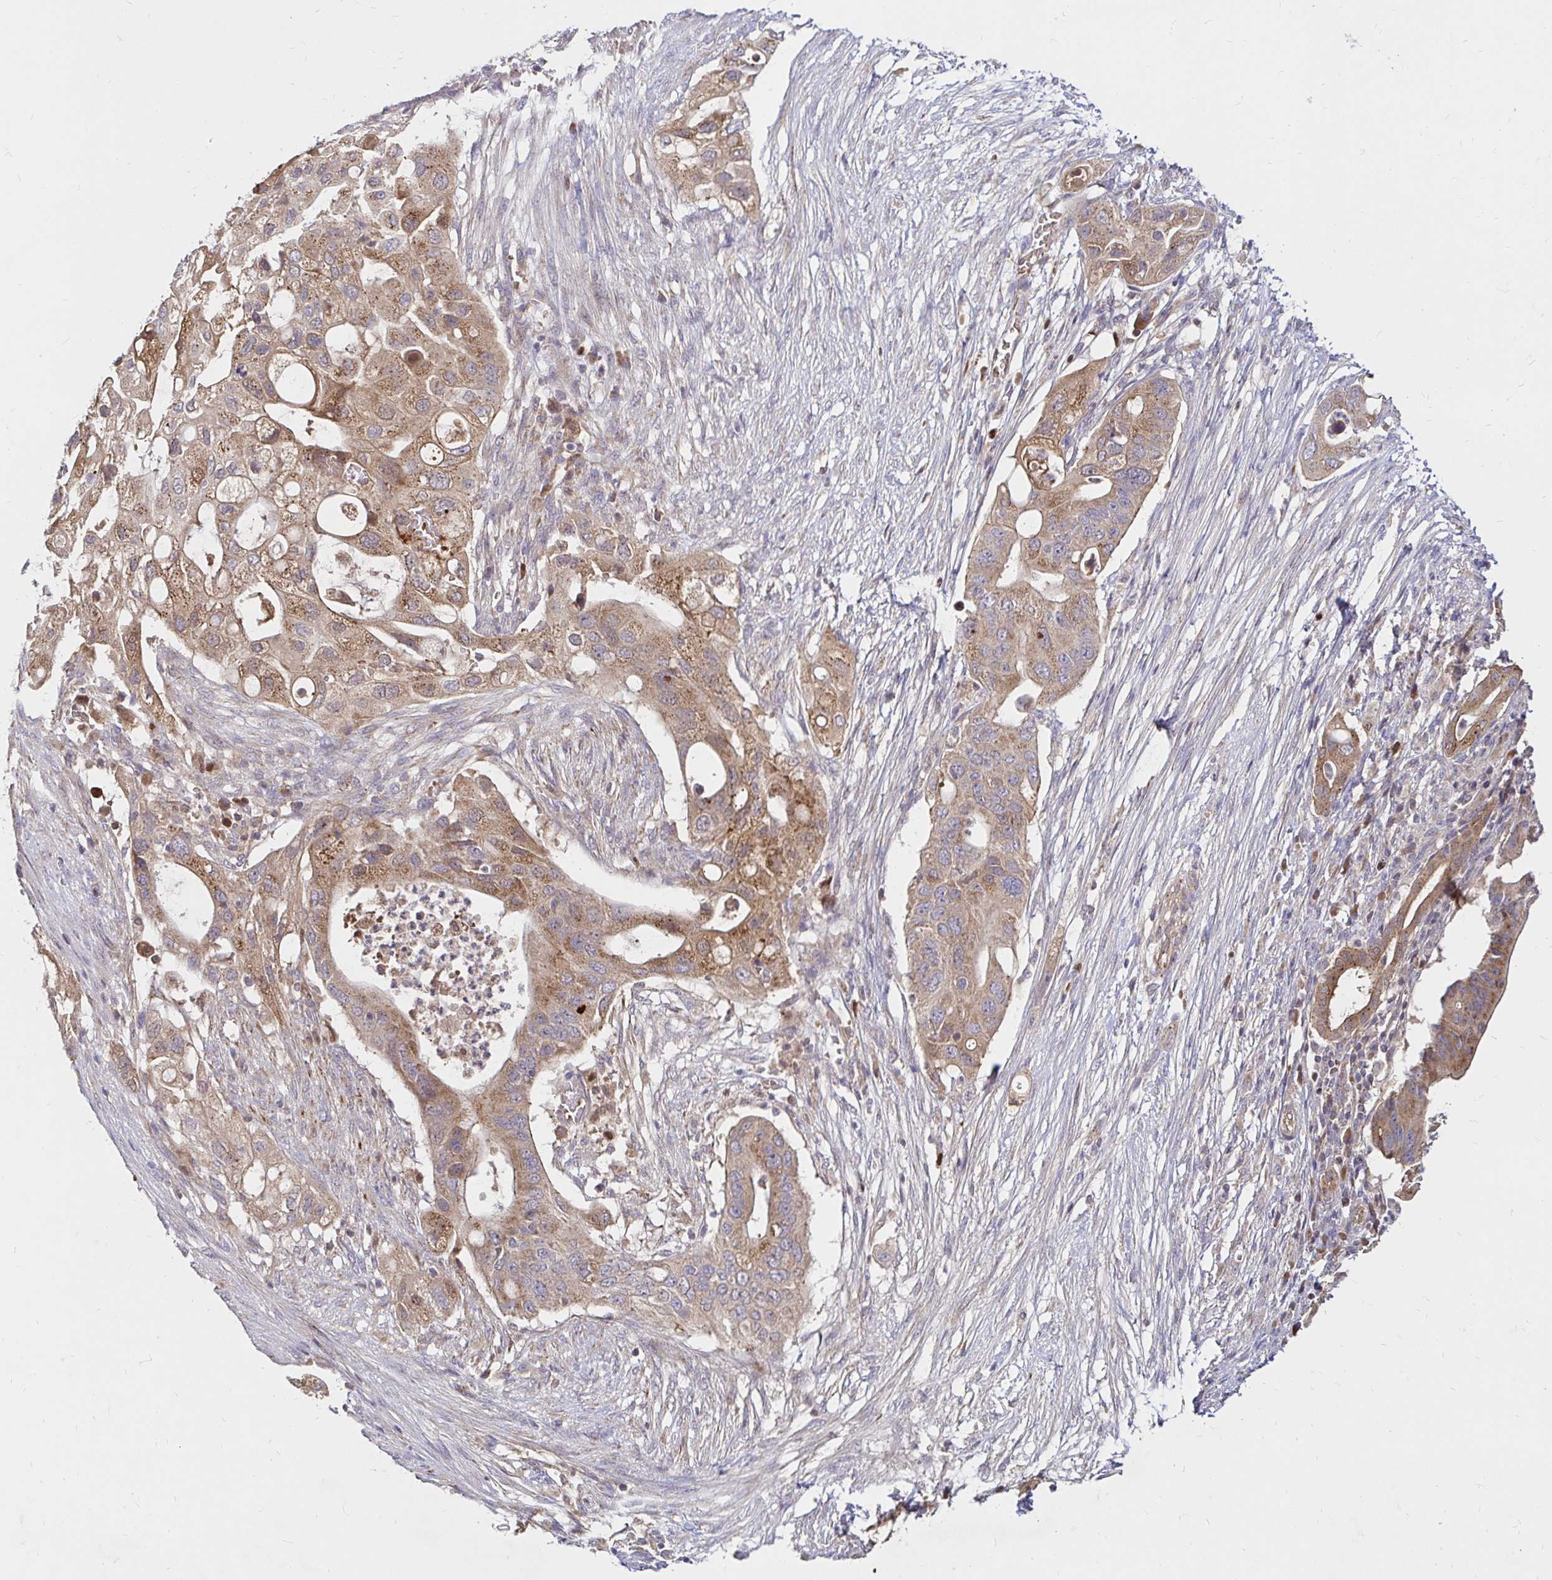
{"staining": {"intensity": "moderate", "quantity": ">75%", "location": "cytoplasmic/membranous"}, "tissue": "pancreatic cancer", "cell_type": "Tumor cells", "image_type": "cancer", "snomed": [{"axis": "morphology", "description": "Adenocarcinoma, NOS"}, {"axis": "topography", "description": "Pancreas"}], "caption": "Pancreatic cancer was stained to show a protein in brown. There is medium levels of moderate cytoplasmic/membranous staining in about >75% of tumor cells. The staining is performed using DAB brown chromogen to label protein expression. The nuclei are counter-stained blue using hematoxylin.", "gene": "ARHGEF37", "patient": {"sex": "female", "age": 72}}